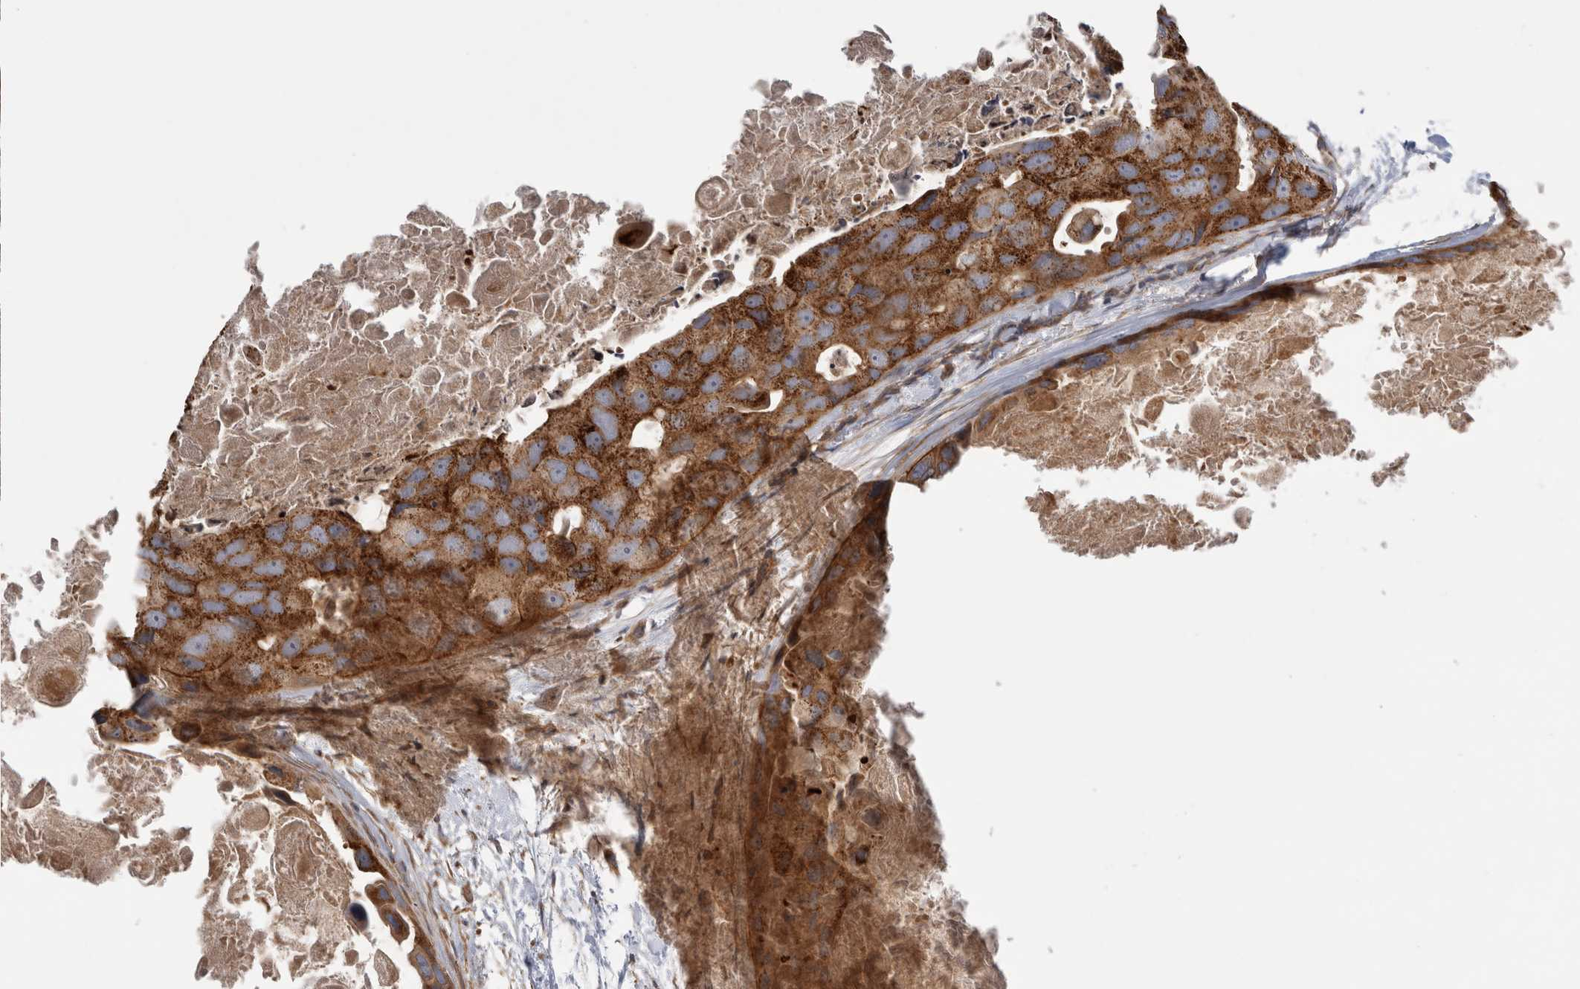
{"staining": {"intensity": "strong", "quantity": ">75%", "location": "cytoplasmic/membranous"}, "tissue": "breast cancer", "cell_type": "Tumor cells", "image_type": "cancer", "snomed": [{"axis": "morphology", "description": "Duct carcinoma"}, {"axis": "topography", "description": "Breast"}], "caption": "Approximately >75% of tumor cells in human infiltrating ductal carcinoma (breast) reveal strong cytoplasmic/membranous protein positivity as visualized by brown immunohistochemical staining.", "gene": "GRIK2", "patient": {"sex": "female", "age": 62}}